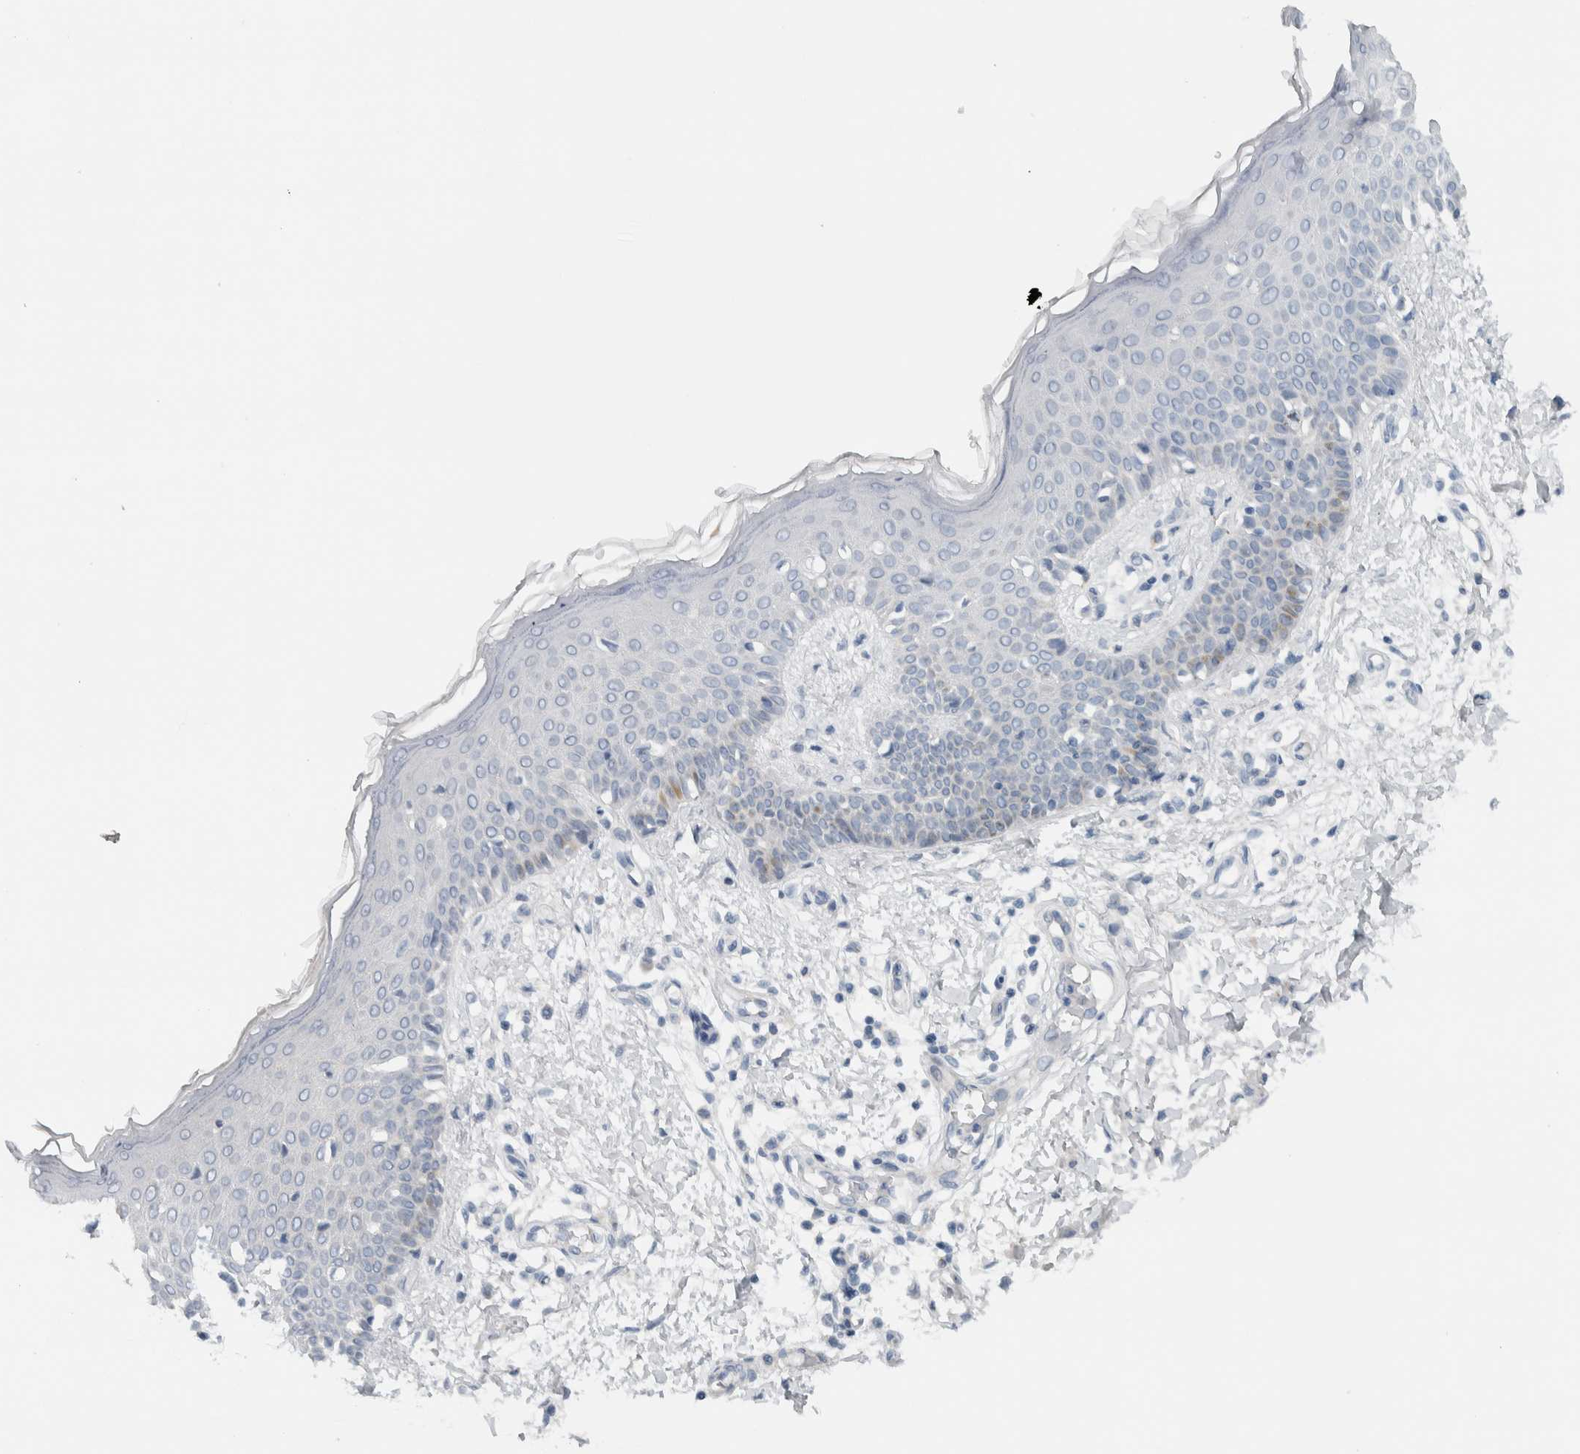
{"staining": {"intensity": "negative", "quantity": "none", "location": "none"}, "tissue": "skin", "cell_type": "Fibroblasts", "image_type": "normal", "snomed": [{"axis": "morphology", "description": "Normal tissue, NOS"}, {"axis": "morphology", "description": "Inflammation, NOS"}, {"axis": "topography", "description": "Skin"}], "caption": "IHC image of normal skin: human skin stained with DAB (3,3'-diaminobenzidine) displays no significant protein positivity in fibroblasts. Brightfield microscopy of immunohistochemistry (IHC) stained with DAB (3,3'-diaminobenzidine) (brown) and hematoxylin (blue), captured at high magnification.", "gene": "MPRIP", "patient": {"sex": "female", "age": 44}}